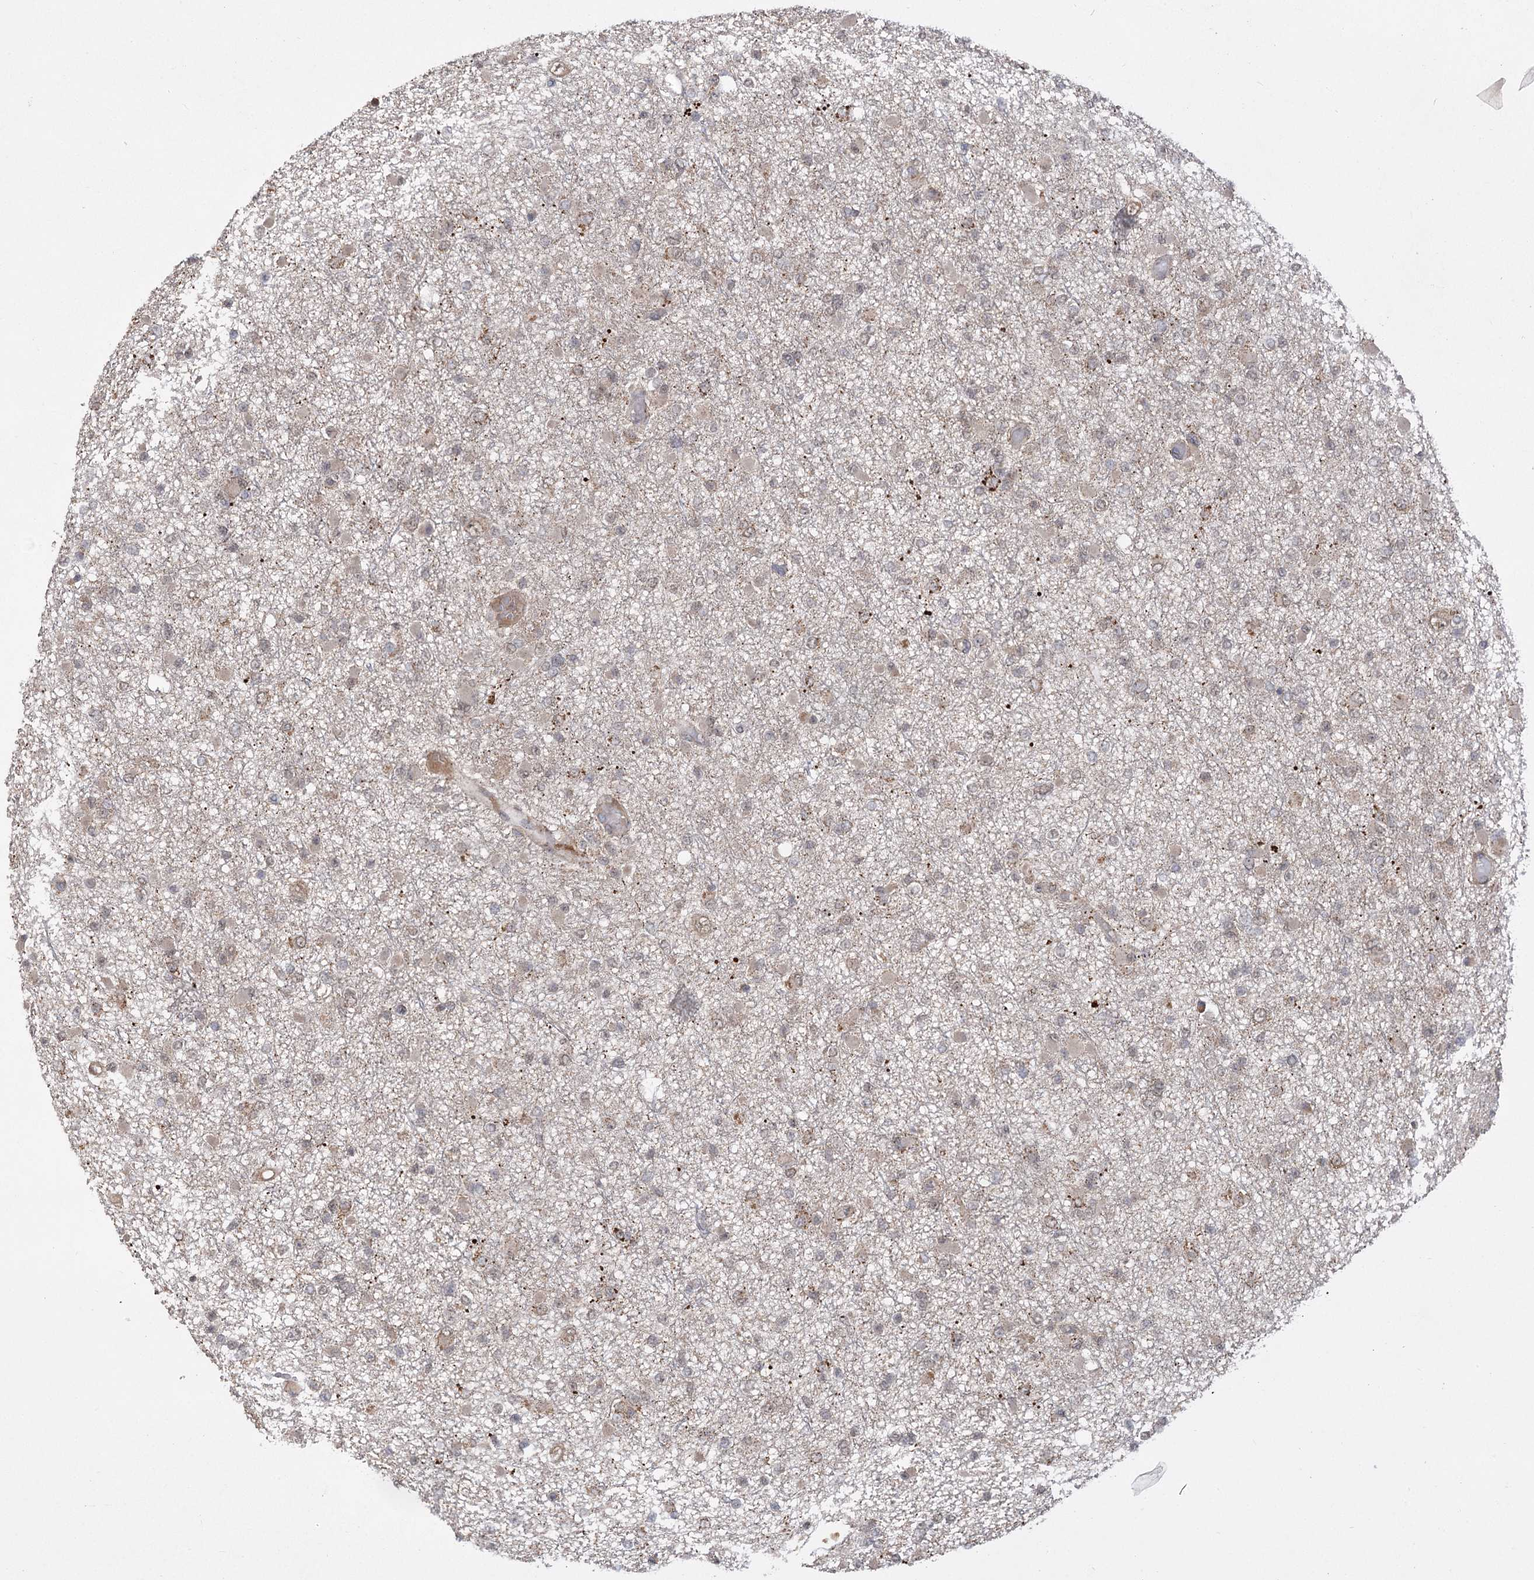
{"staining": {"intensity": "weak", "quantity": "25%-75%", "location": "cytoplasmic/membranous,nuclear"}, "tissue": "glioma", "cell_type": "Tumor cells", "image_type": "cancer", "snomed": [{"axis": "morphology", "description": "Glioma, malignant, Low grade"}, {"axis": "topography", "description": "Brain"}], "caption": "Immunohistochemistry photomicrograph of malignant glioma (low-grade) stained for a protein (brown), which displays low levels of weak cytoplasmic/membranous and nuclear positivity in about 25%-75% of tumor cells.", "gene": "TENM2", "patient": {"sex": "female", "age": 22}}